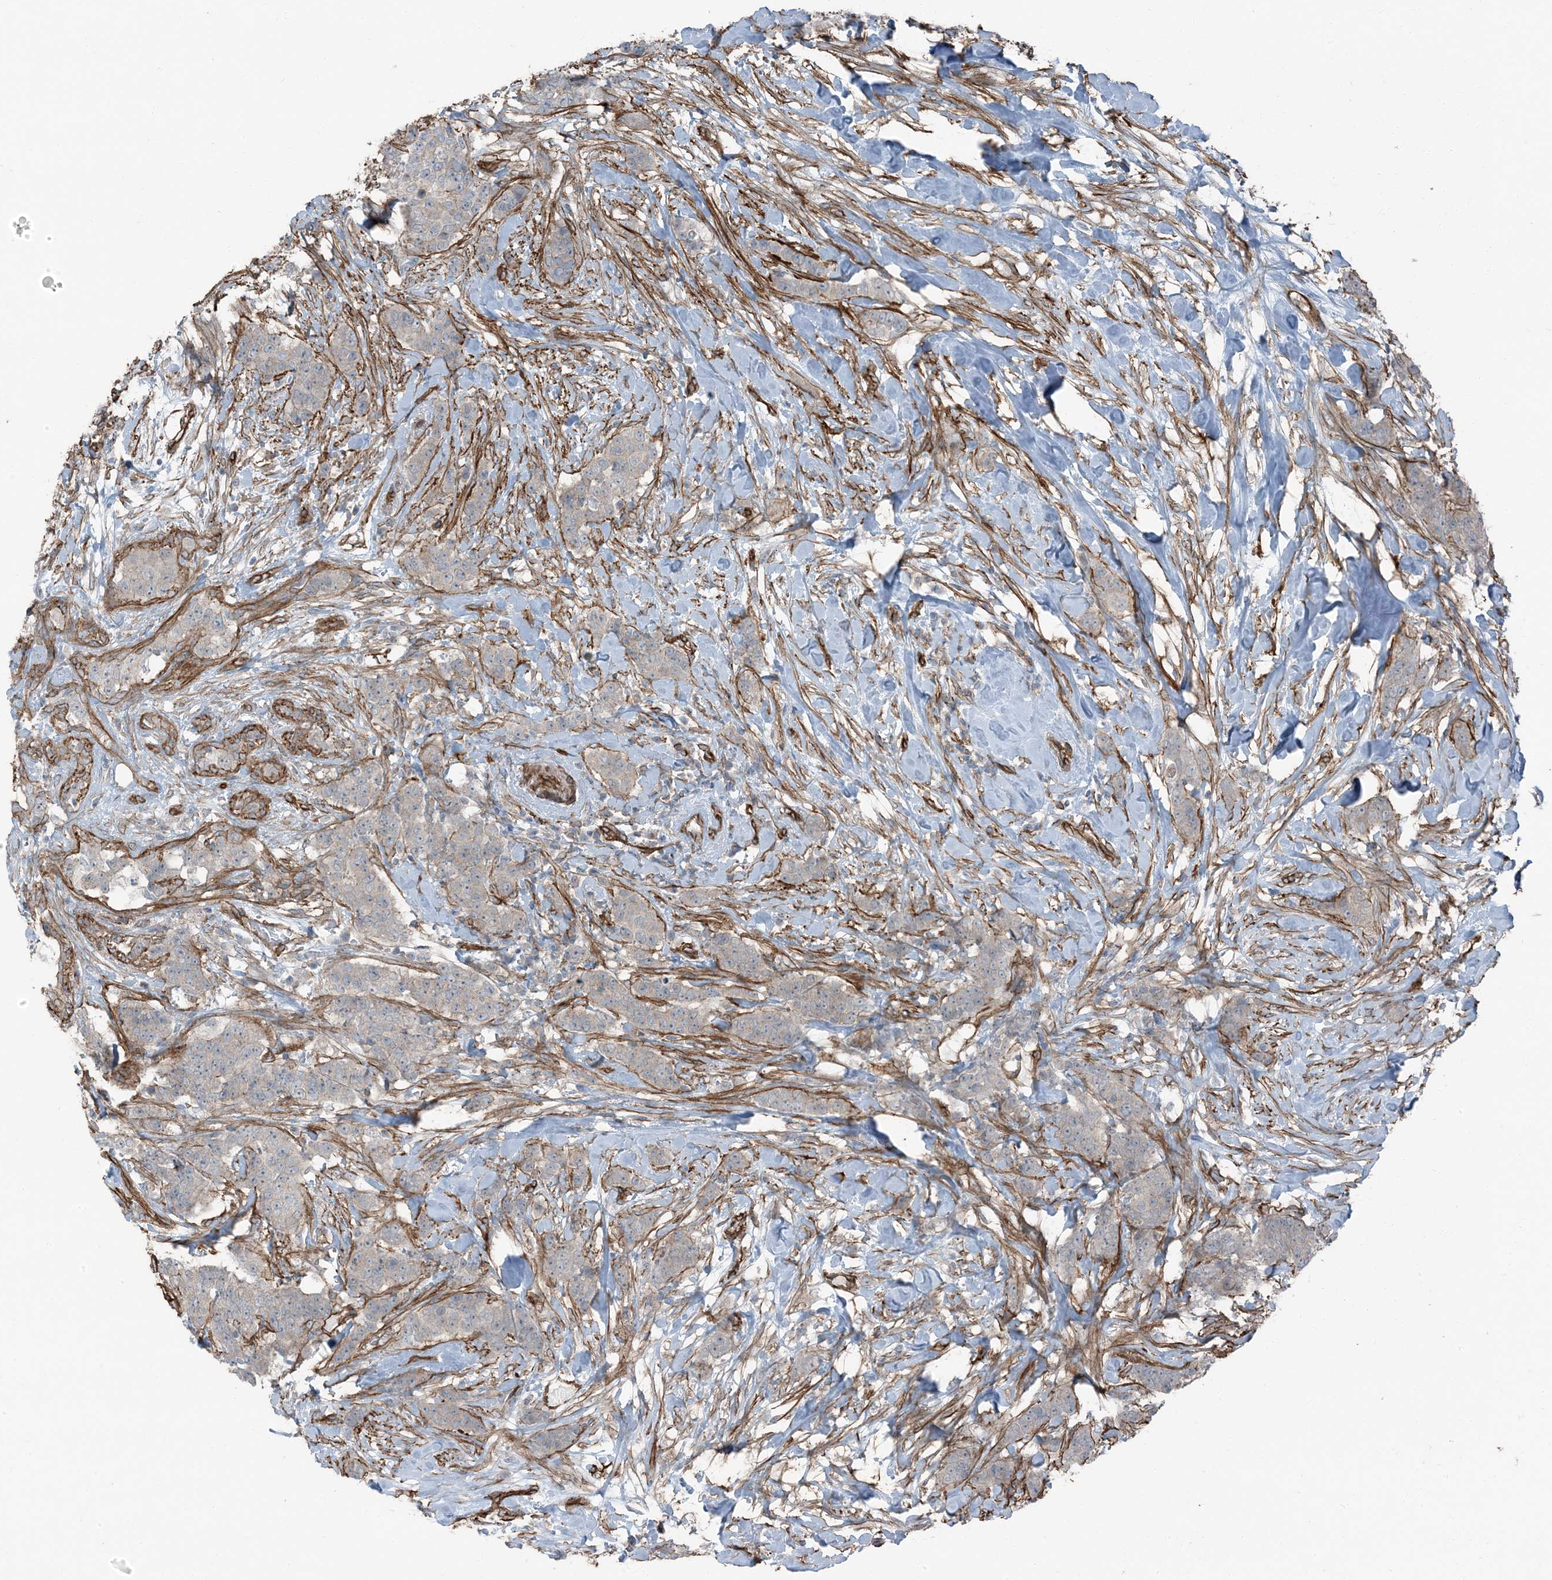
{"staining": {"intensity": "negative", "quantity": "none", "location": "none"}, "tissue": "breast cancer", "cell_type": "Tumor cells", "image_type": "cancer", "snomed": [{"axis": "morphology", "description": "Duct carcinoma"}, {"axis": "topography", "description": "Breast"}], "caption": "This is an IHC image of human breast intraductal carcinoma. There is no staining in tumor cells.", "gene": "ZFP90", "patient": {"sex": "female", "age": 40}}